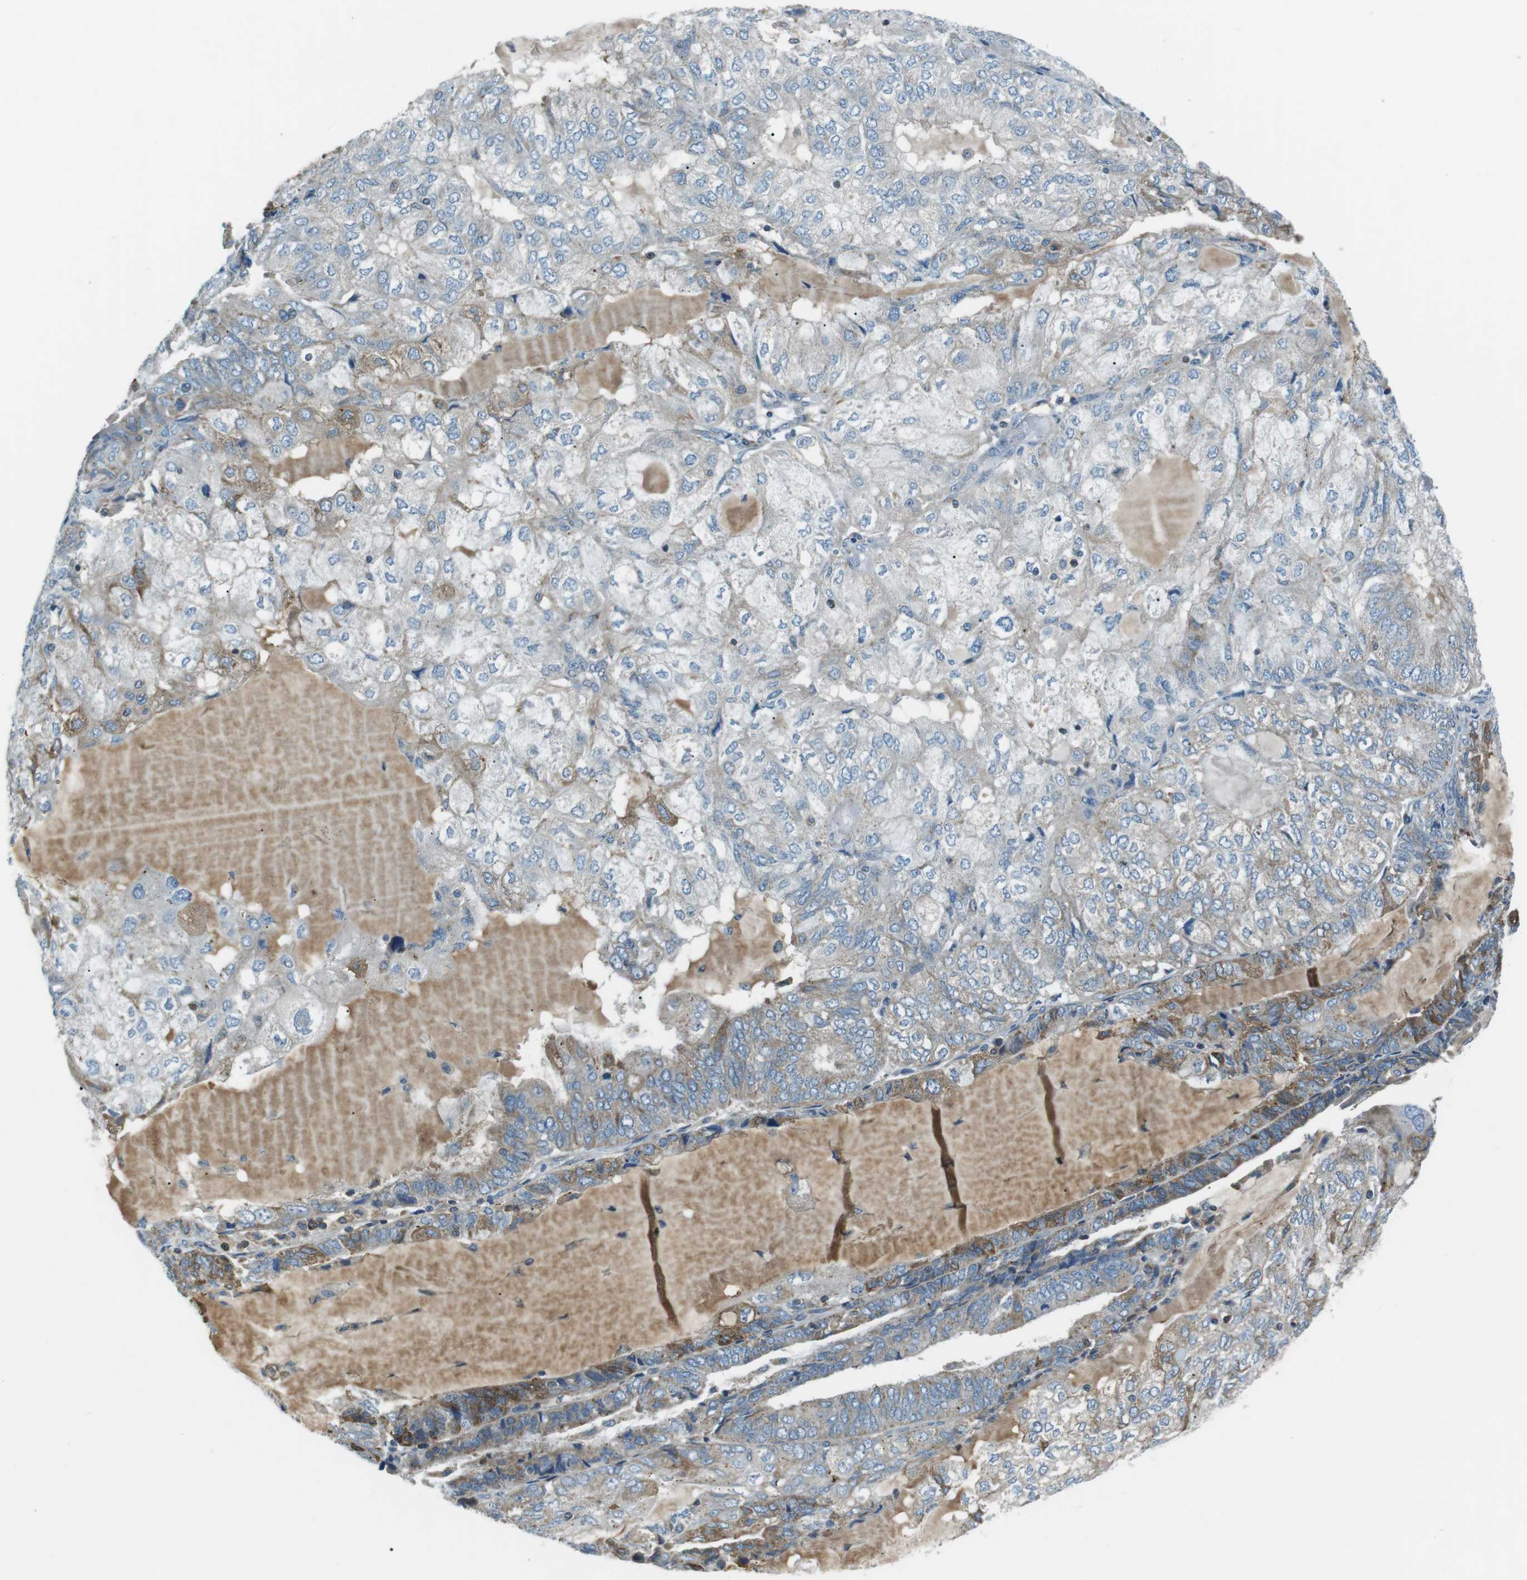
{"staining": {"intensity": "moderate", "quantity": "<25%", "location": "cytoplasmic/membranous"}, "tissue": "endometrial cancer", "cell_type": "Tumor cells", "image_type": "cancer", "snomed": [{"axis": "morphology", "description": "Adenocarcinoma, NOS"}, {"axis": "topography", "description": "Endometrium"}], "caption": "This histopathology image demonstrates immunohistochemistry (IHC) staining of human endometrial cancer, with low moderate cytoplasmic/membranous expression in approximately <25% of tumor cells.", "gene": "FAM3B", "patient": {"sex": "female", "age": 81}}